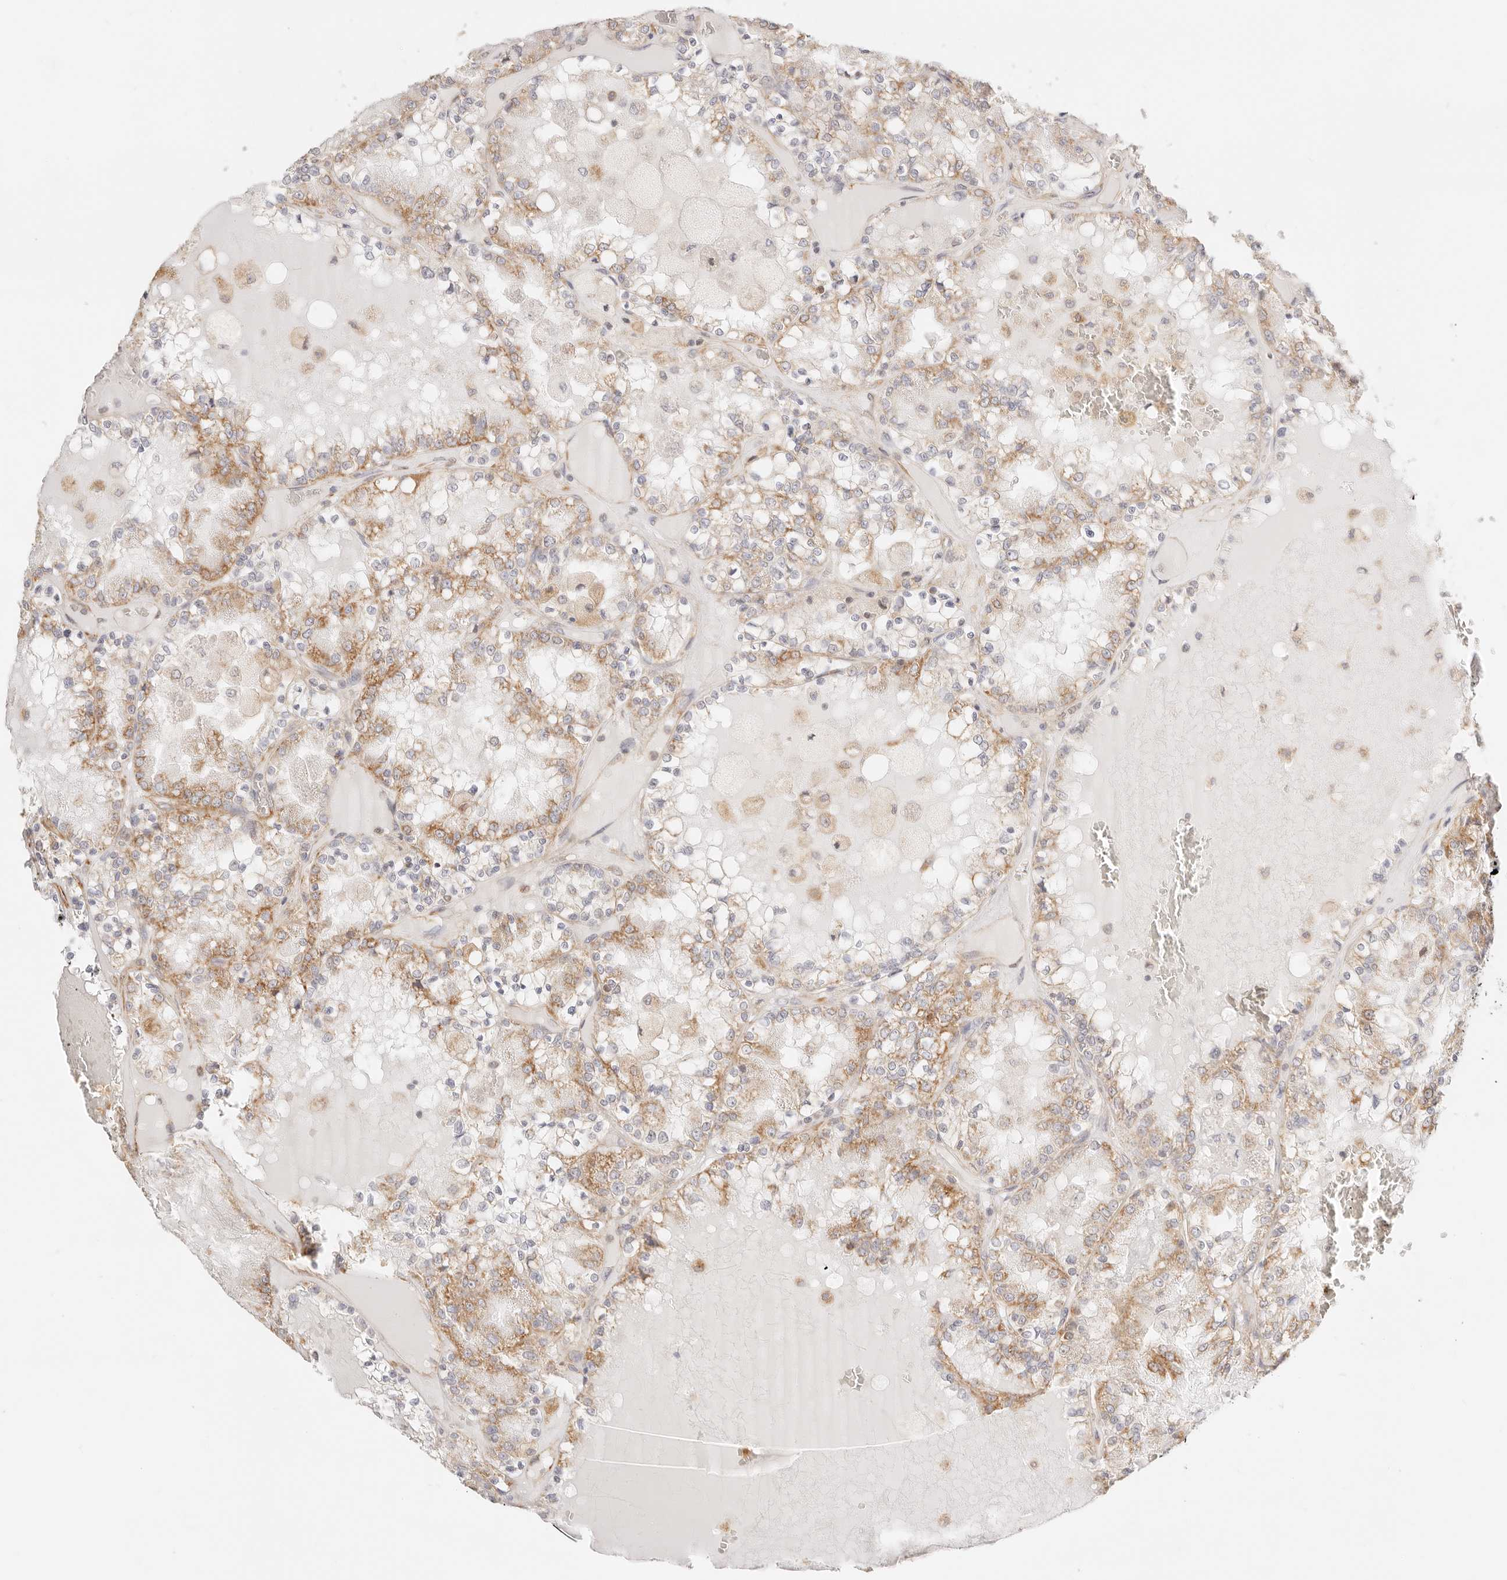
{"staining": {"intensity": "moderate", "quantity": ">75%", "location": "cytoplasmic/membranous"}, "tissue": "renal cancer", "cell_type": "Tumor cells", "image_type": "cancer", "snomed": [{"axis": "morphology", "description": "Adenocarcinoma, NOS"}, {"axis": "topography", "description": "Kidney"}], "caption": "A photomicrograph of renal adenocarcinoma stained for a protein shows moderate cytoplasmic/membranous brown staining in tumor cells.", "gene": "ZC3H11A", "patient": {"sex": "female", "age": 56}}